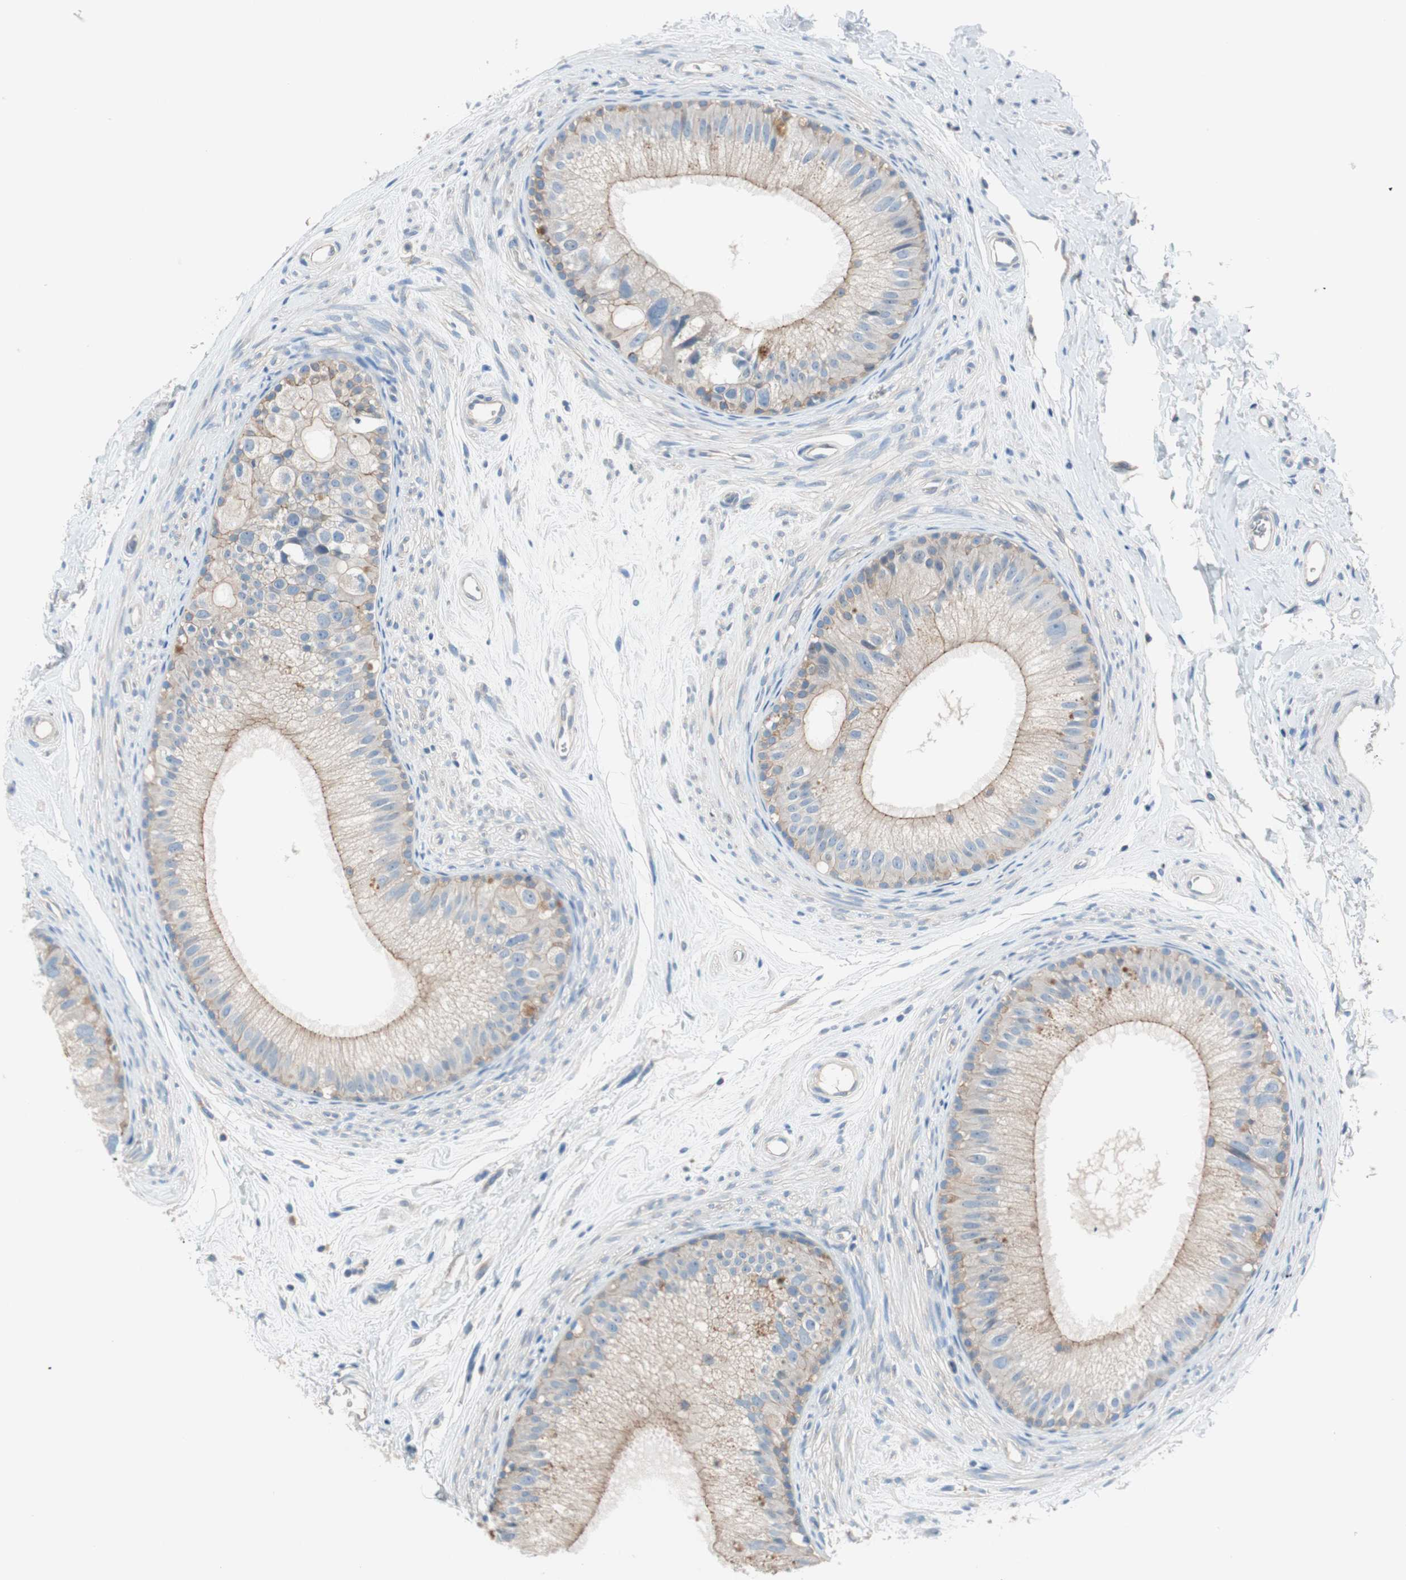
{"staining": {"intensity": "weak", "quantity": ">75%", "location": "cytoplasmic/membranous"}, "tissue": "epididymis", "cell_type": "Glandular cells", "image_type": "normal", "snomed": [{"axis": "morphology", "description": "Normal tissue, NOS"}, {"axis": "topography", "description": "Epididymis"}], "caption": "Immunohistochemistry (IHC) staining of unremarkable epididymis, which shows low levels of weak cytoplasmic/membranous positivity in approximately >75% of glandular cells indicating weak cytoplasmic/membranous protein expression. The staining was performed using DAB (3,3'-diaminobenzidine) (brown) for protein detection and nuclei were counterstained in hematoxylin (blue).", "gene": "GLUL", "patient": {"sex": "male", "age": 56}}